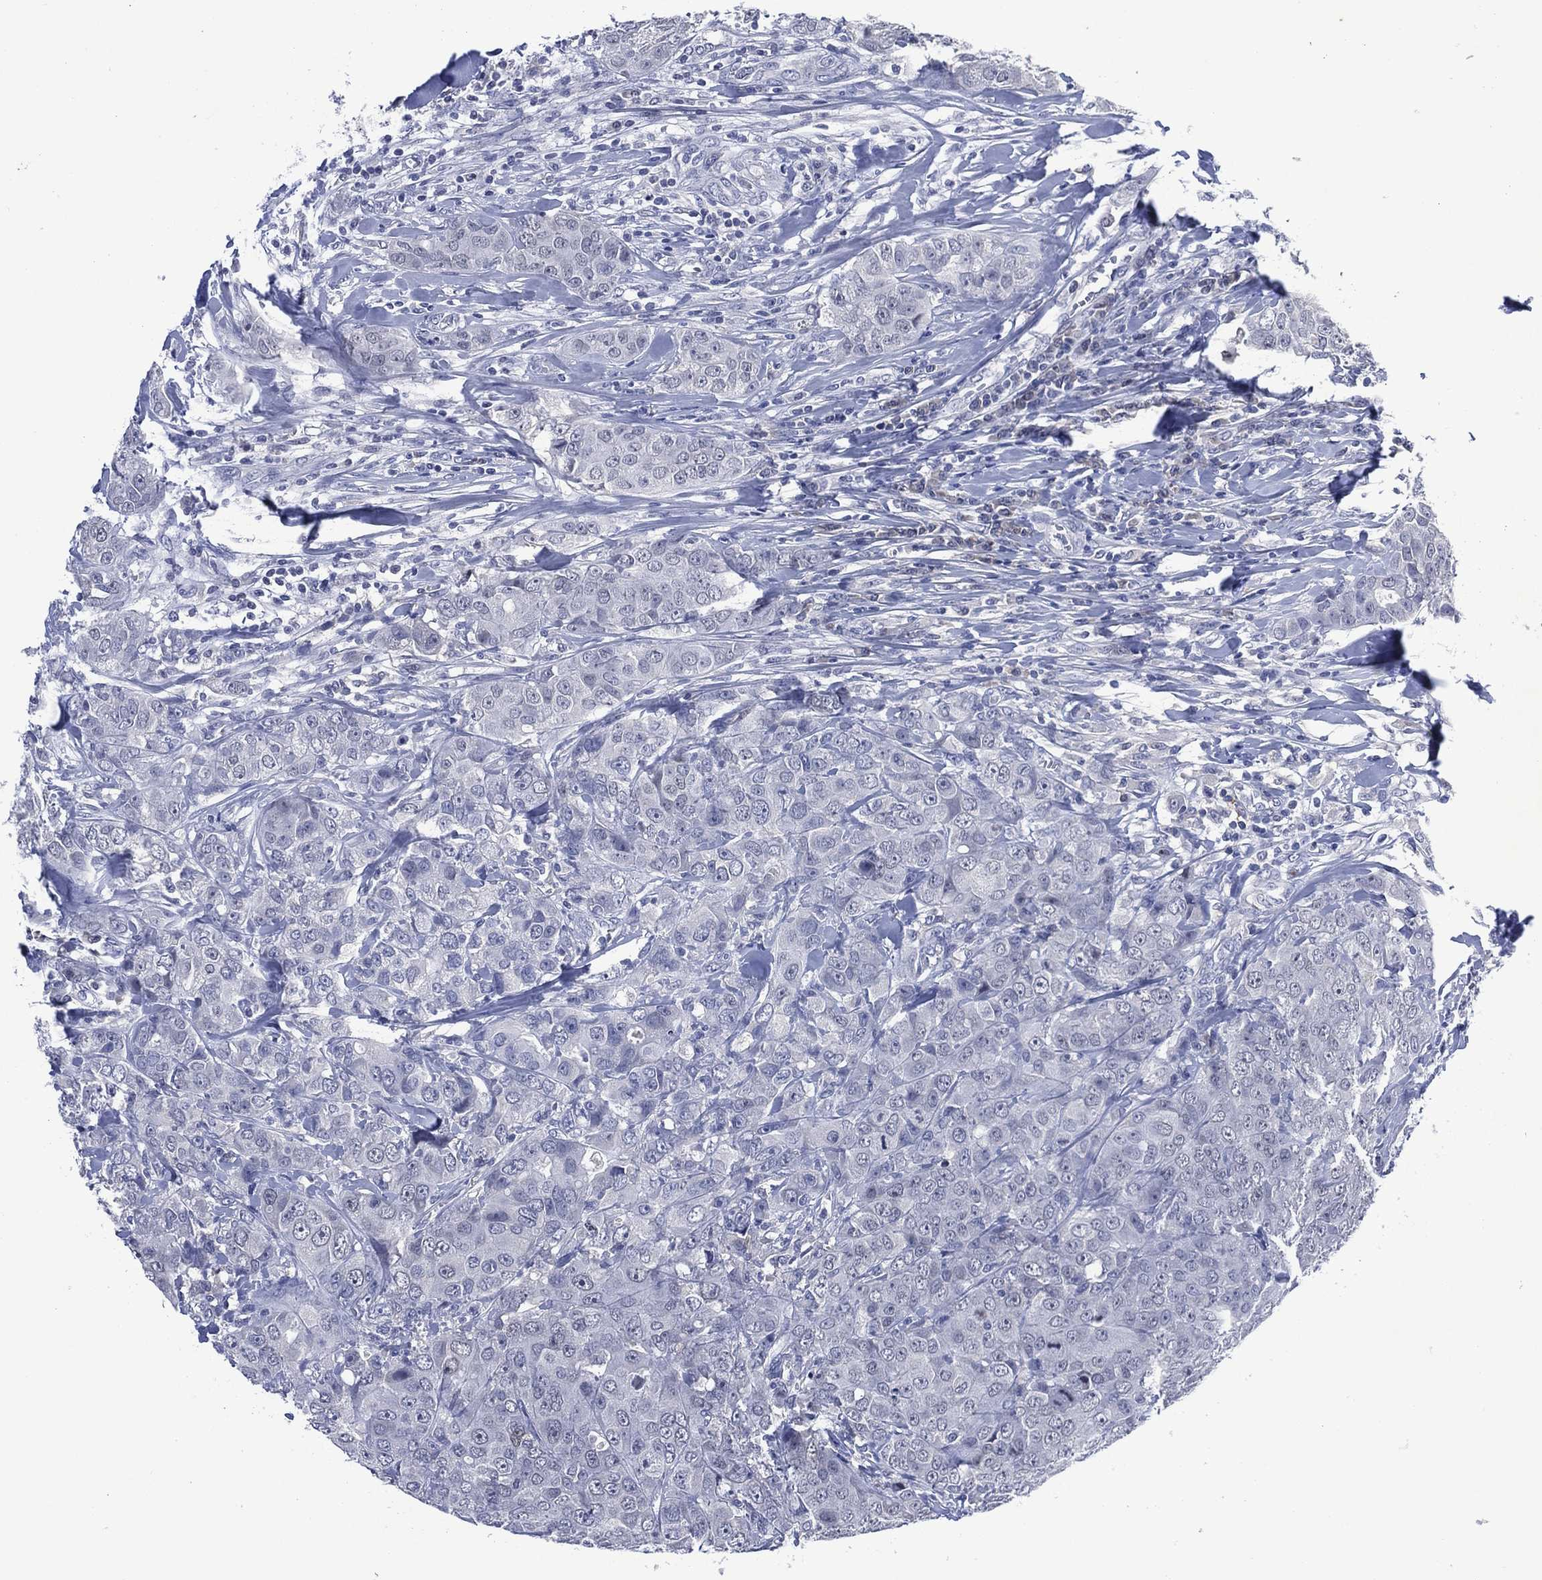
{"staining": {"intensity": "negative", "quantity": "none", "location": "none"}, "tissue": "breast cancer", "cell_type": "Tumor cells", "image_type": "cancer", "snomed": [{"axis": "morphology", "description": "Duct carcinoma"}, {"axis": "topography", "description": "Breast"}], "caption": "Human breast cancer (intraductal carcinoma) stained for a protein using immunohistochemistry (IHC) exhibits no expression in tumor cells.", "gene": "USP26", "patient": {"sex": "female", "age": 43}}